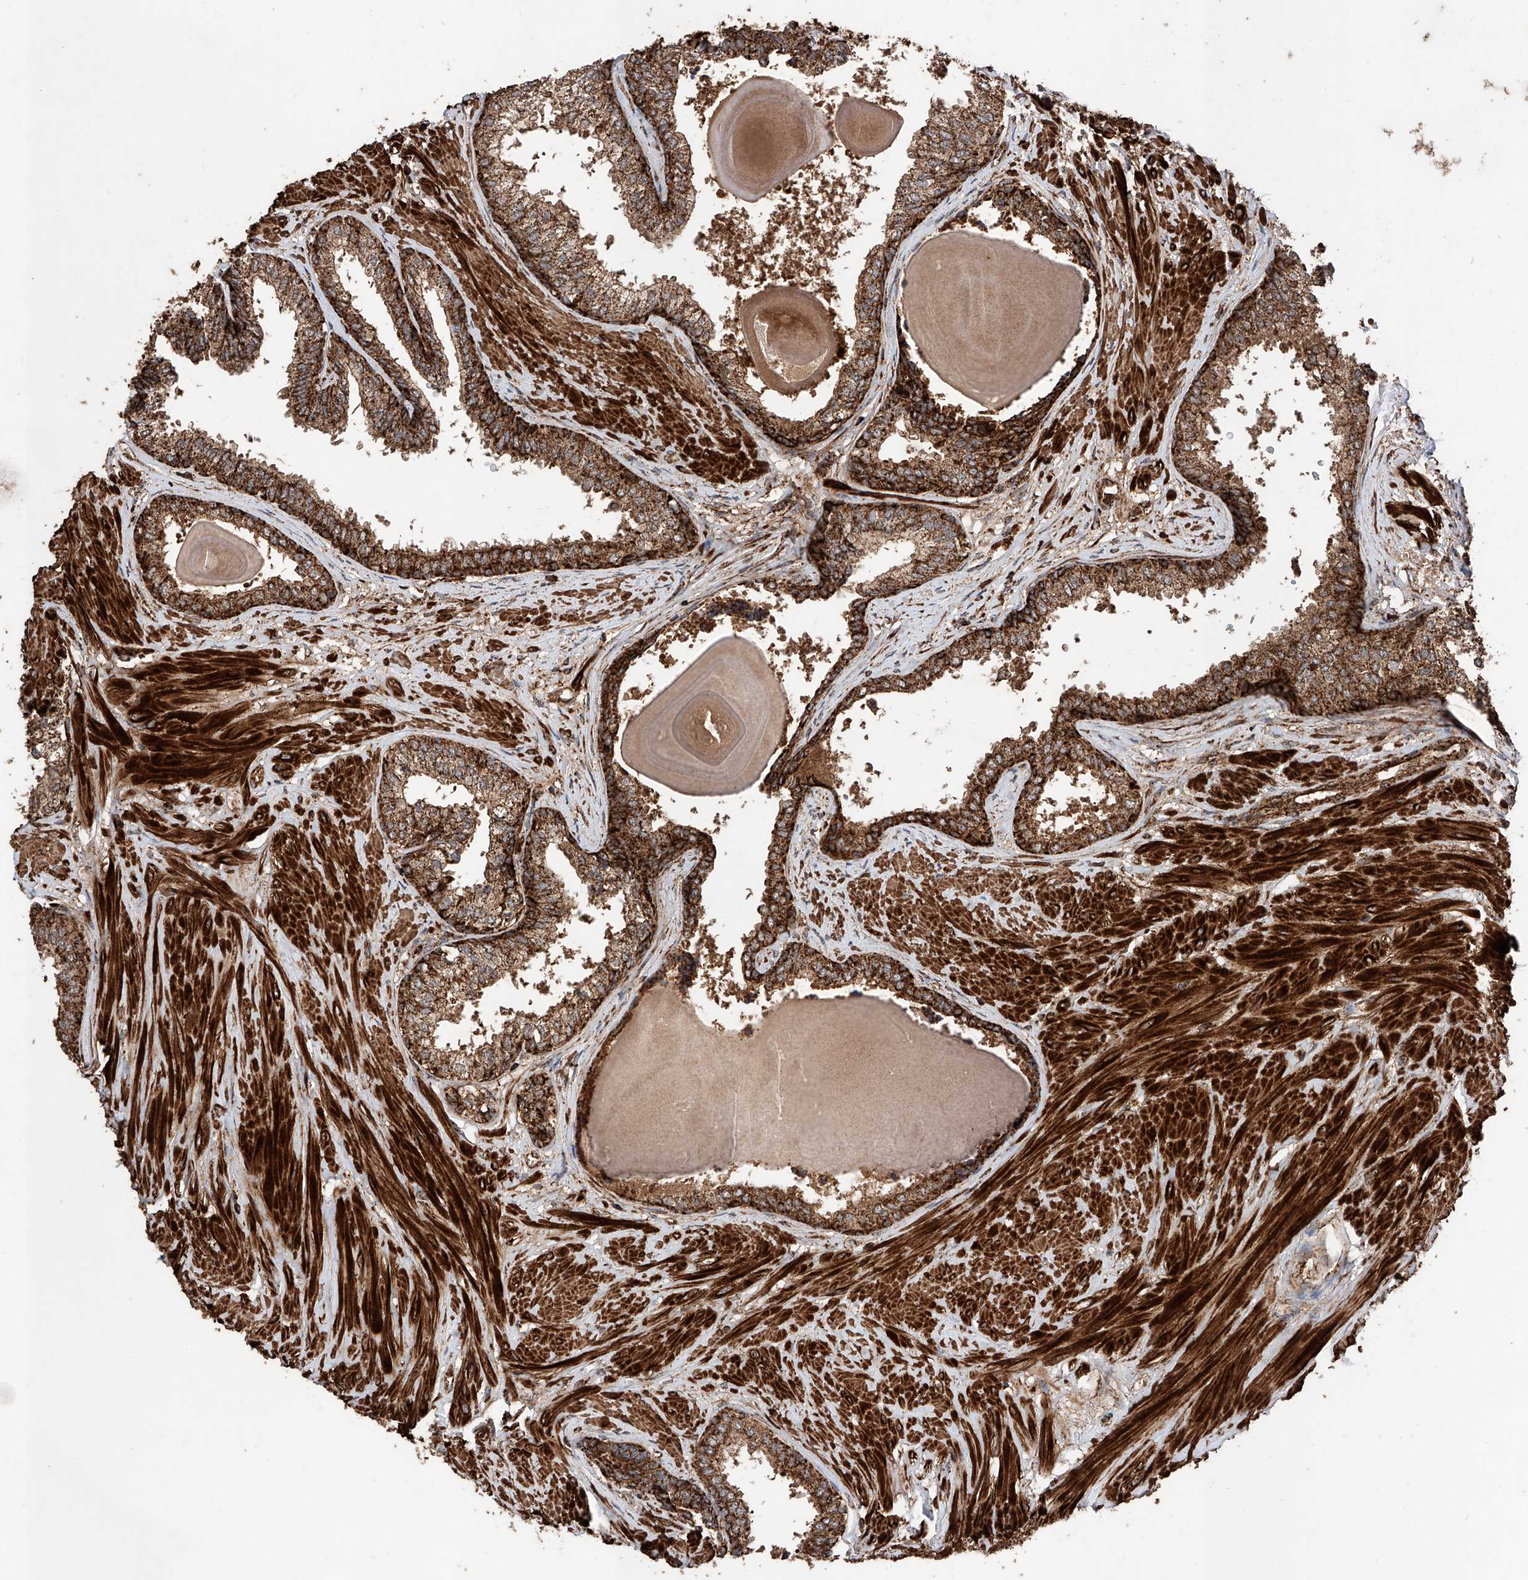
{"staining": {"intensity": "strong", "quantity": ">75%", "location": "cytoplasmic/membranous"}, "tissue": "prostate", "cell_type": "Glandular cells", "image_type": "normal", "snomed": [{"axis": "morphology", "description": "Normal tissue, NOS"}, {"axis": "topography", "description": "Prostate"}], "caption": "The image reveals a brown stain indicating the presence of a protein in the cytoplasmic/membranous of glandular cells in prostate.", "gene": "PISD", "patient": {"sex": "male", "age": 48}}